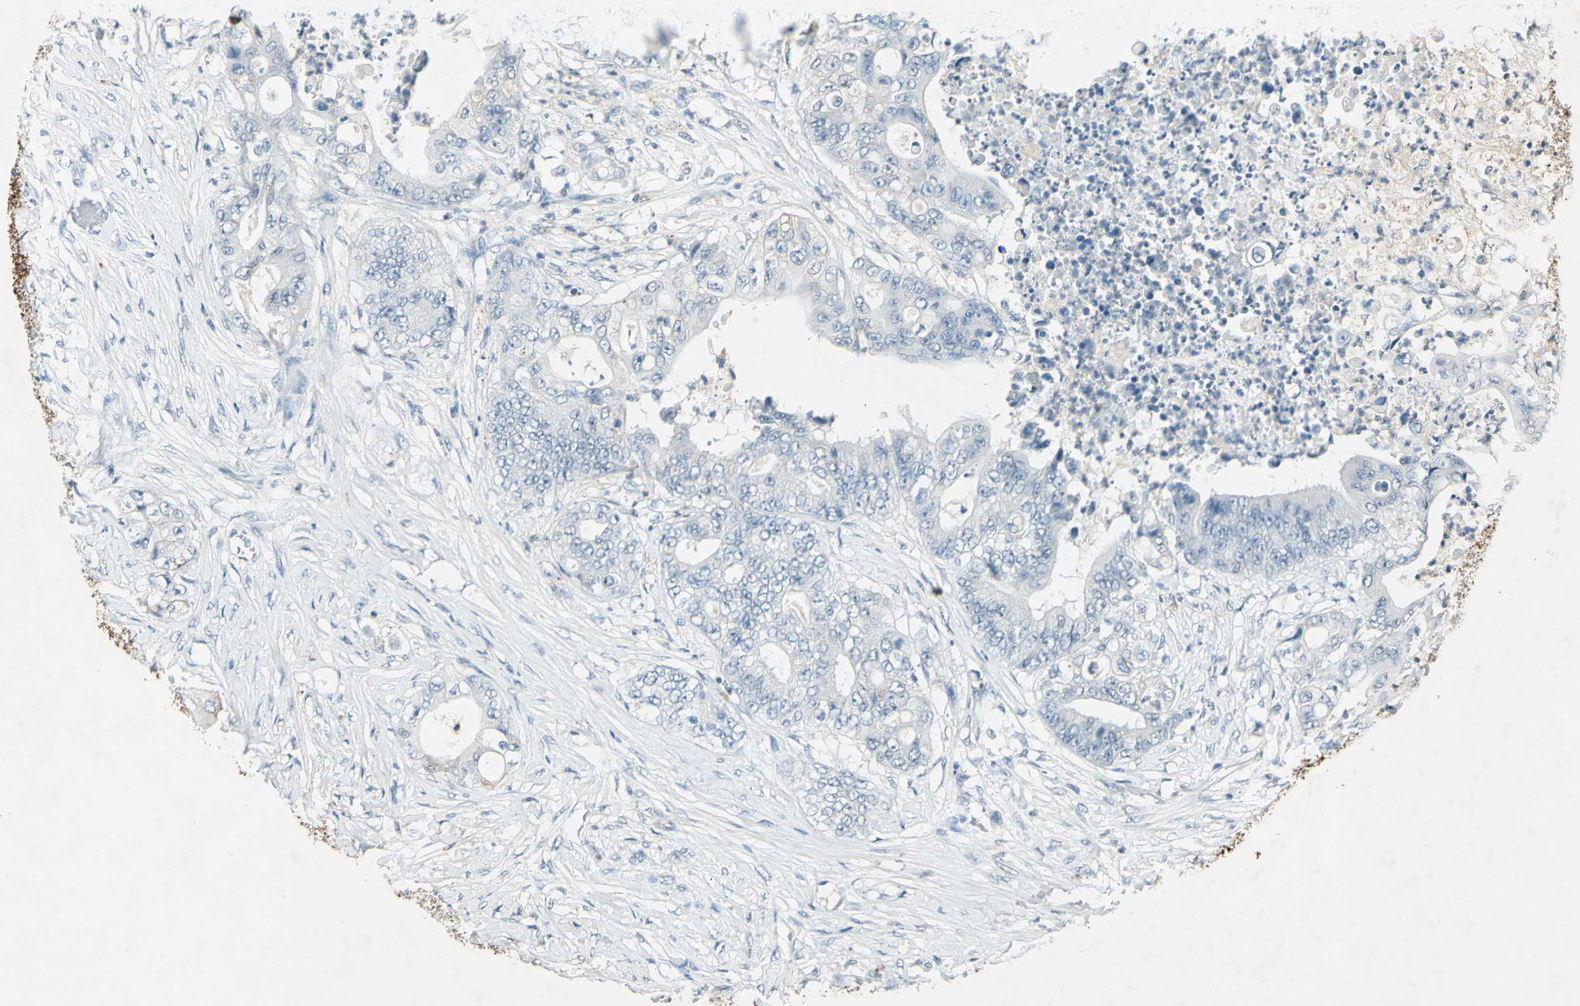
{"staining": {"intensity": "negative", "quantity": "none", "location": "none"}, "tissue": "stomach cancer", "cell_type": "Tumor cells", "image_type": "cancer", "snomed": [{"axis": "morphology", "description": "Adenocarcinoma, NOS"}, {"axis": "topography", "description": "Stomach"}], "caption": "Immunohistochemistry (IHC) image of neoplastic tissue: human stomach cancer (adenocarcinoma) stained with DAB shows no significant protein positivity in tumor cells.", "gene": "CAMK2B", "patient": {"sex": "female", "age": 73}}